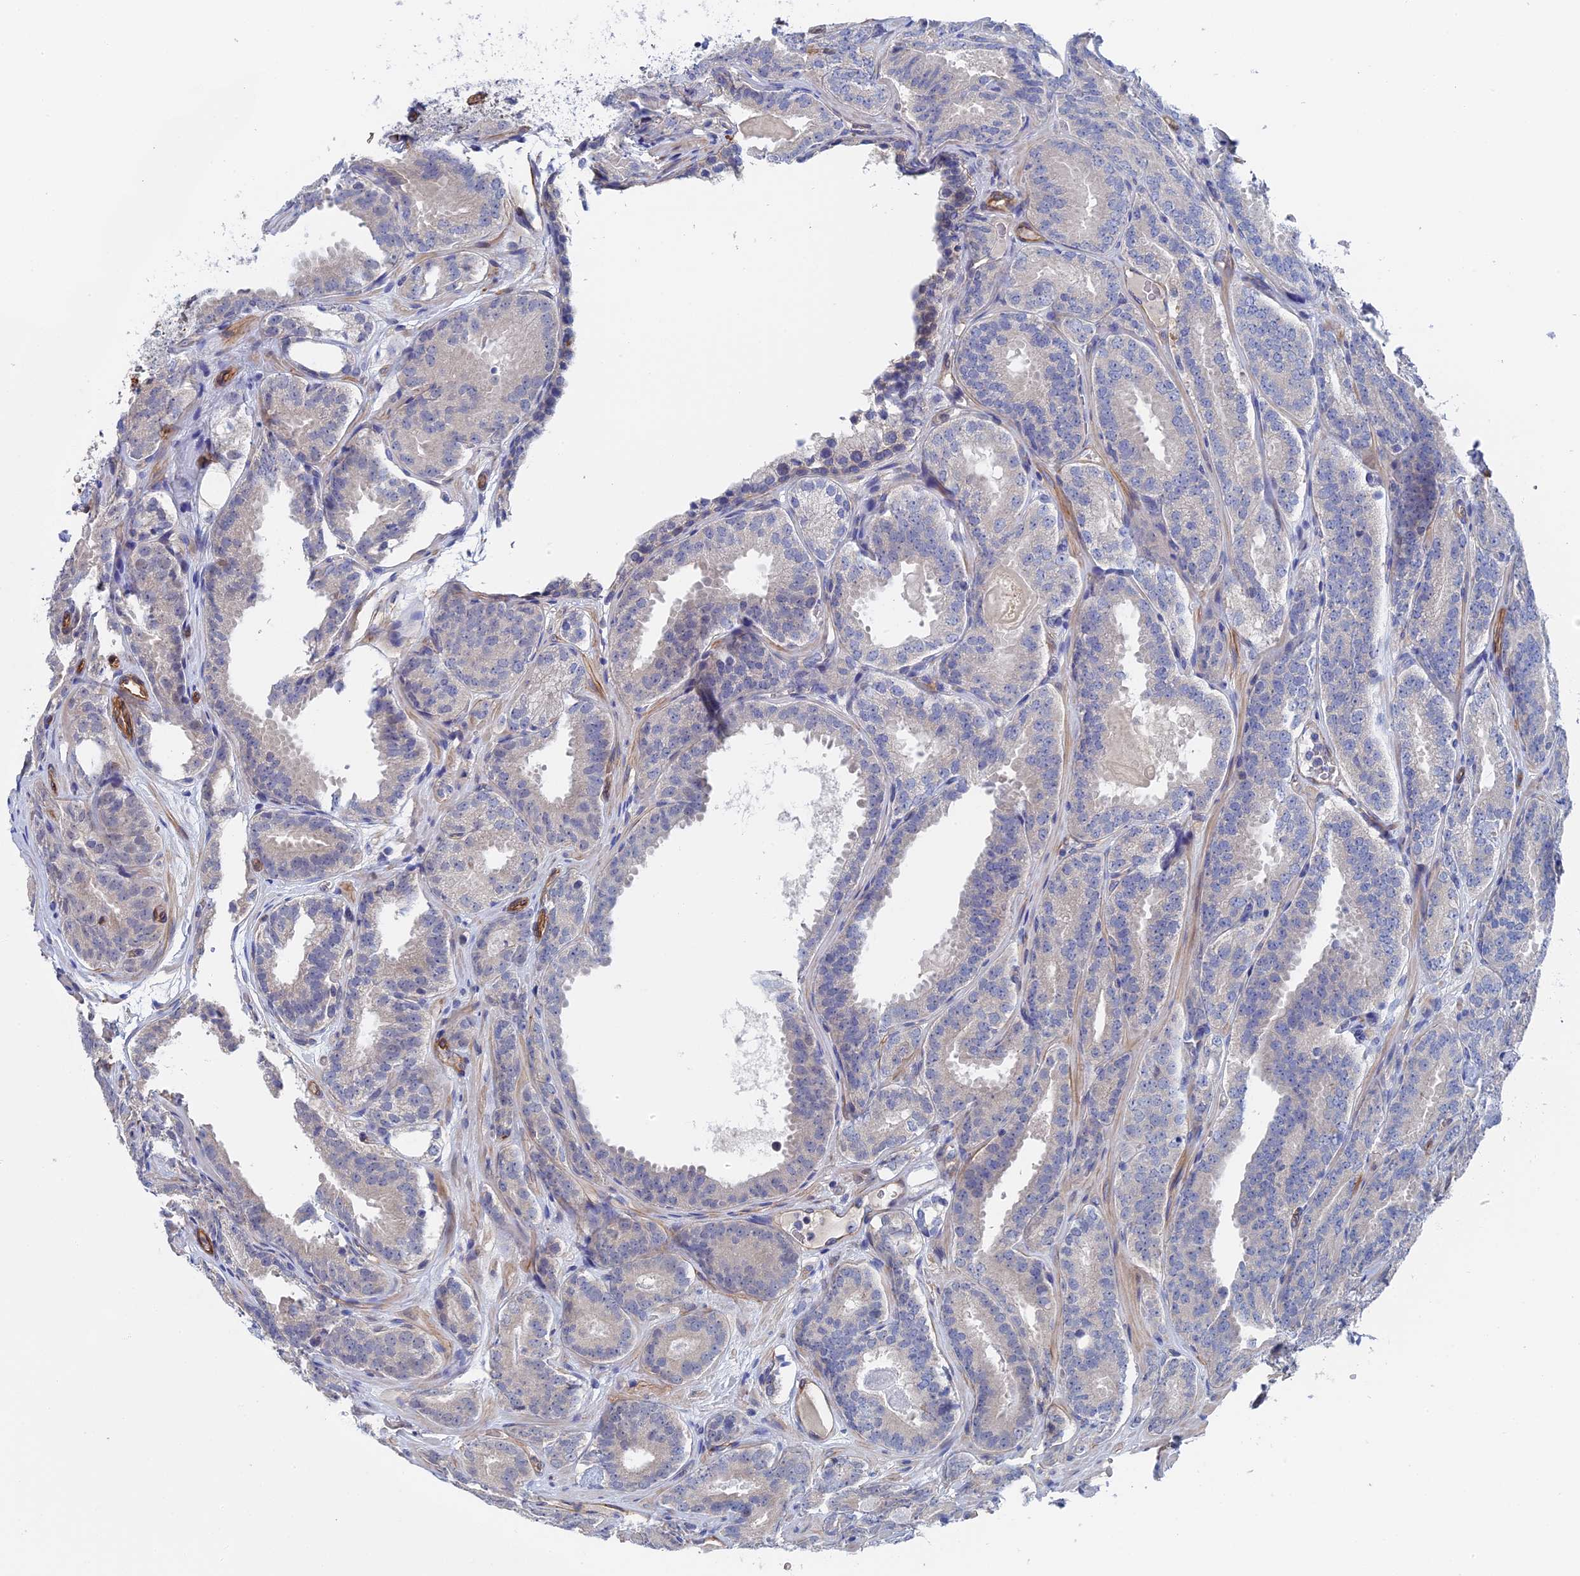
{"staining": {"intensity": "negative", "quantity": "none", "location": "none"}, "tissue": "prostate cancer", "cell_type": "Tumor cells", "image_type": "cancer", "snomed": [{"axis": "morphology", "description": "Adenocarcinoma, High grade"}, {"axis": "topography", "description": "Prostate"}], "caption": "Immunohistochemistry (IHC) histopathology image of neoplastic tissue: human prostate cancer (adenocarcinoma (high-grade)) stained with DAB exhibits no significant protein staining in tumor cells. Nuclei are stained in blue.", "gene": "MTHFSD", "patient": {"sex": "male", "age": 63}}